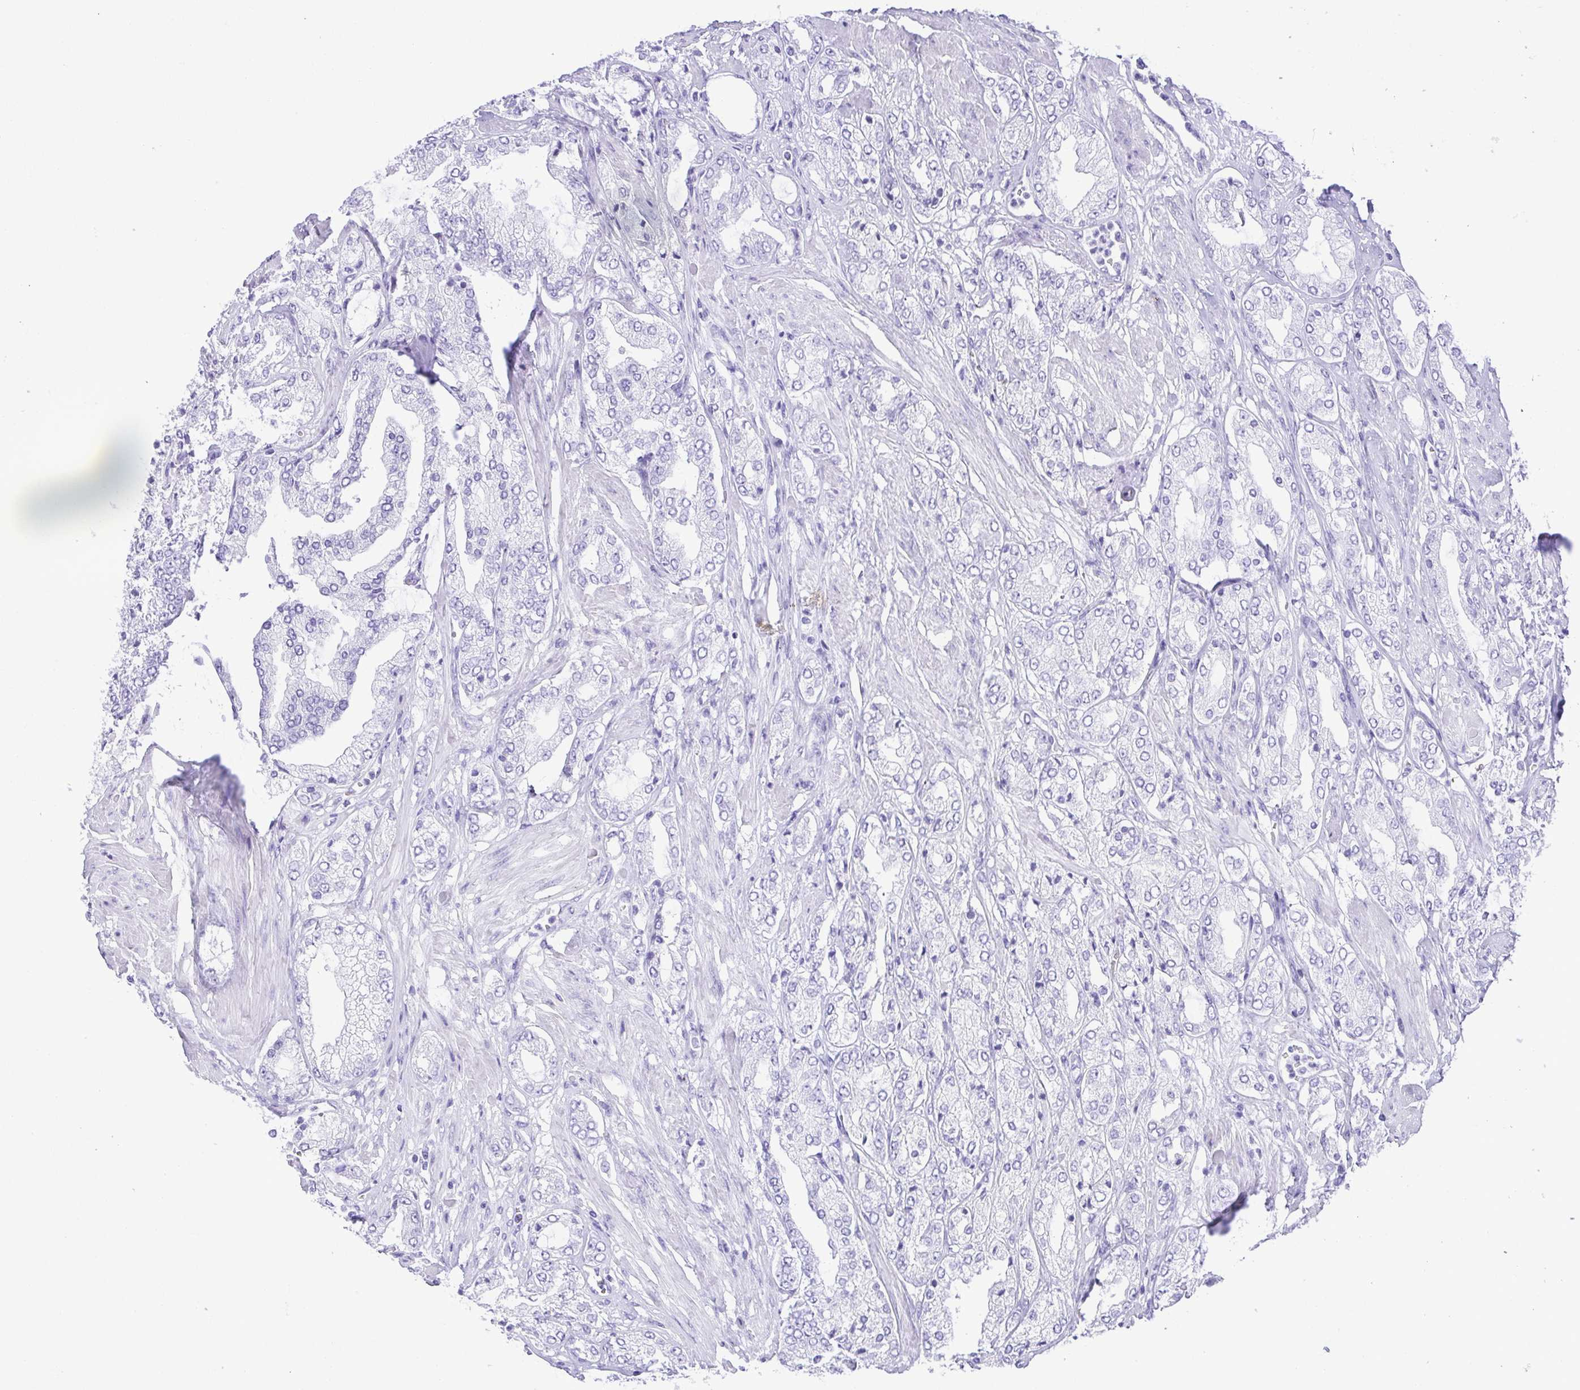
{"staining": {"intensity": "negative", "quantity": "none", "location": "none"}, "tissue": "prostate cancer", "cell_type": "Tumor cells", "image_type": "cancer", "snomed": [{"axis": "morphology", "description": "Adenocarcinoma, High grade"}, {"axis": "topography", "description": "Prostate"}], "caption": "An image of human prostate cancer is negative for staining in tumor cells.", "gene": "CDSN", "patient": {"sex": "male", "age": 68}}